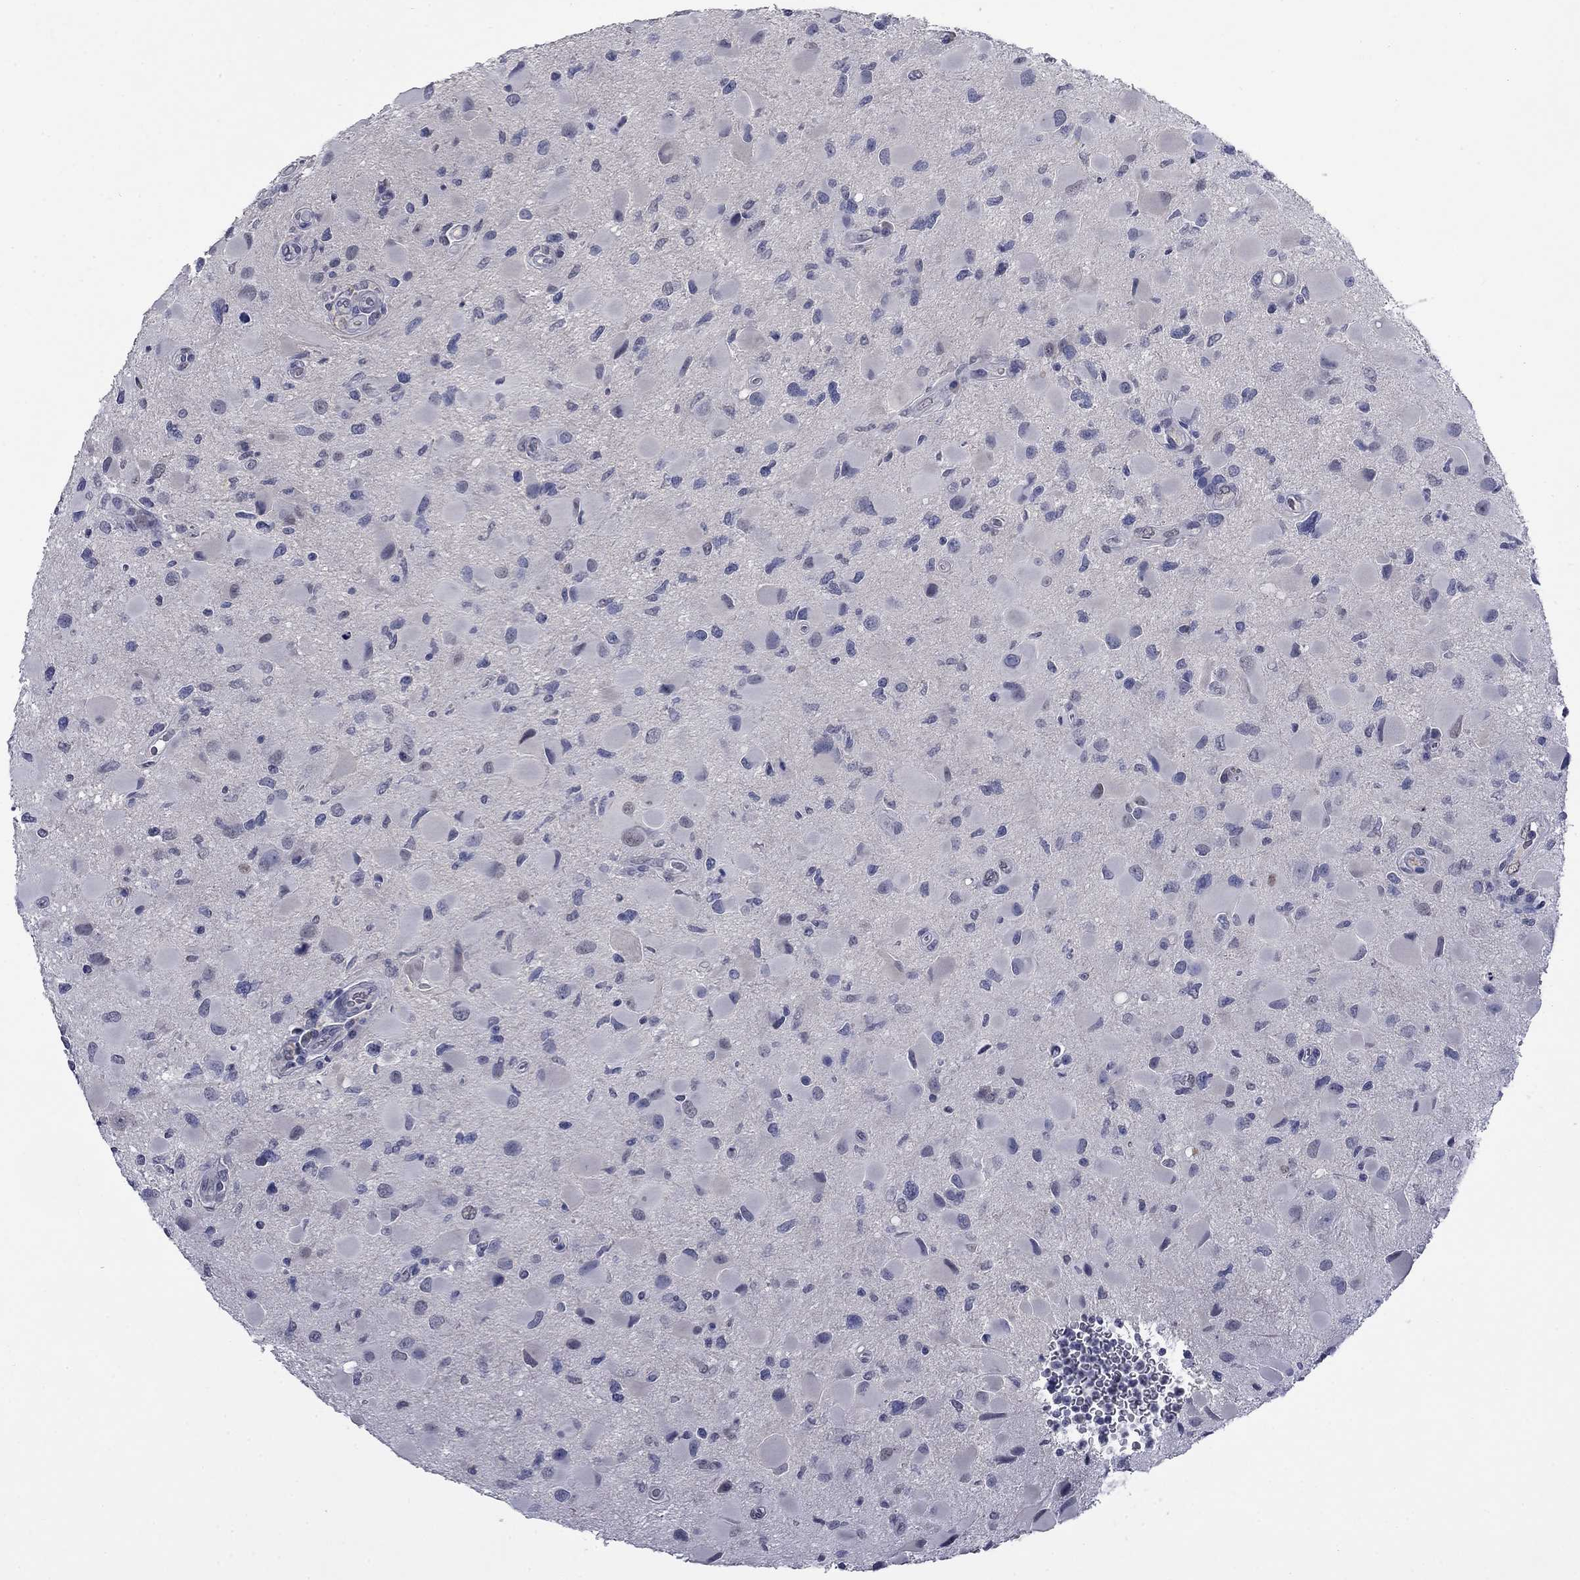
{"staining": {"intensity": "negative", "quantity": "none", "location": "none"}, "tissue": "glioma", "cell_type": "Tumor cells", "image_type": "cancer", "snomed": [{"axis": "morphology", "description": "Glioma, malignant, Low grade"}, {"axis": "topography", "description": "Brain"}], "caption": "Tumor cells are negative for brown protein staining in glioma.", "gene": "SLC51A", "patient": {"sex": "female", "age": 32}}